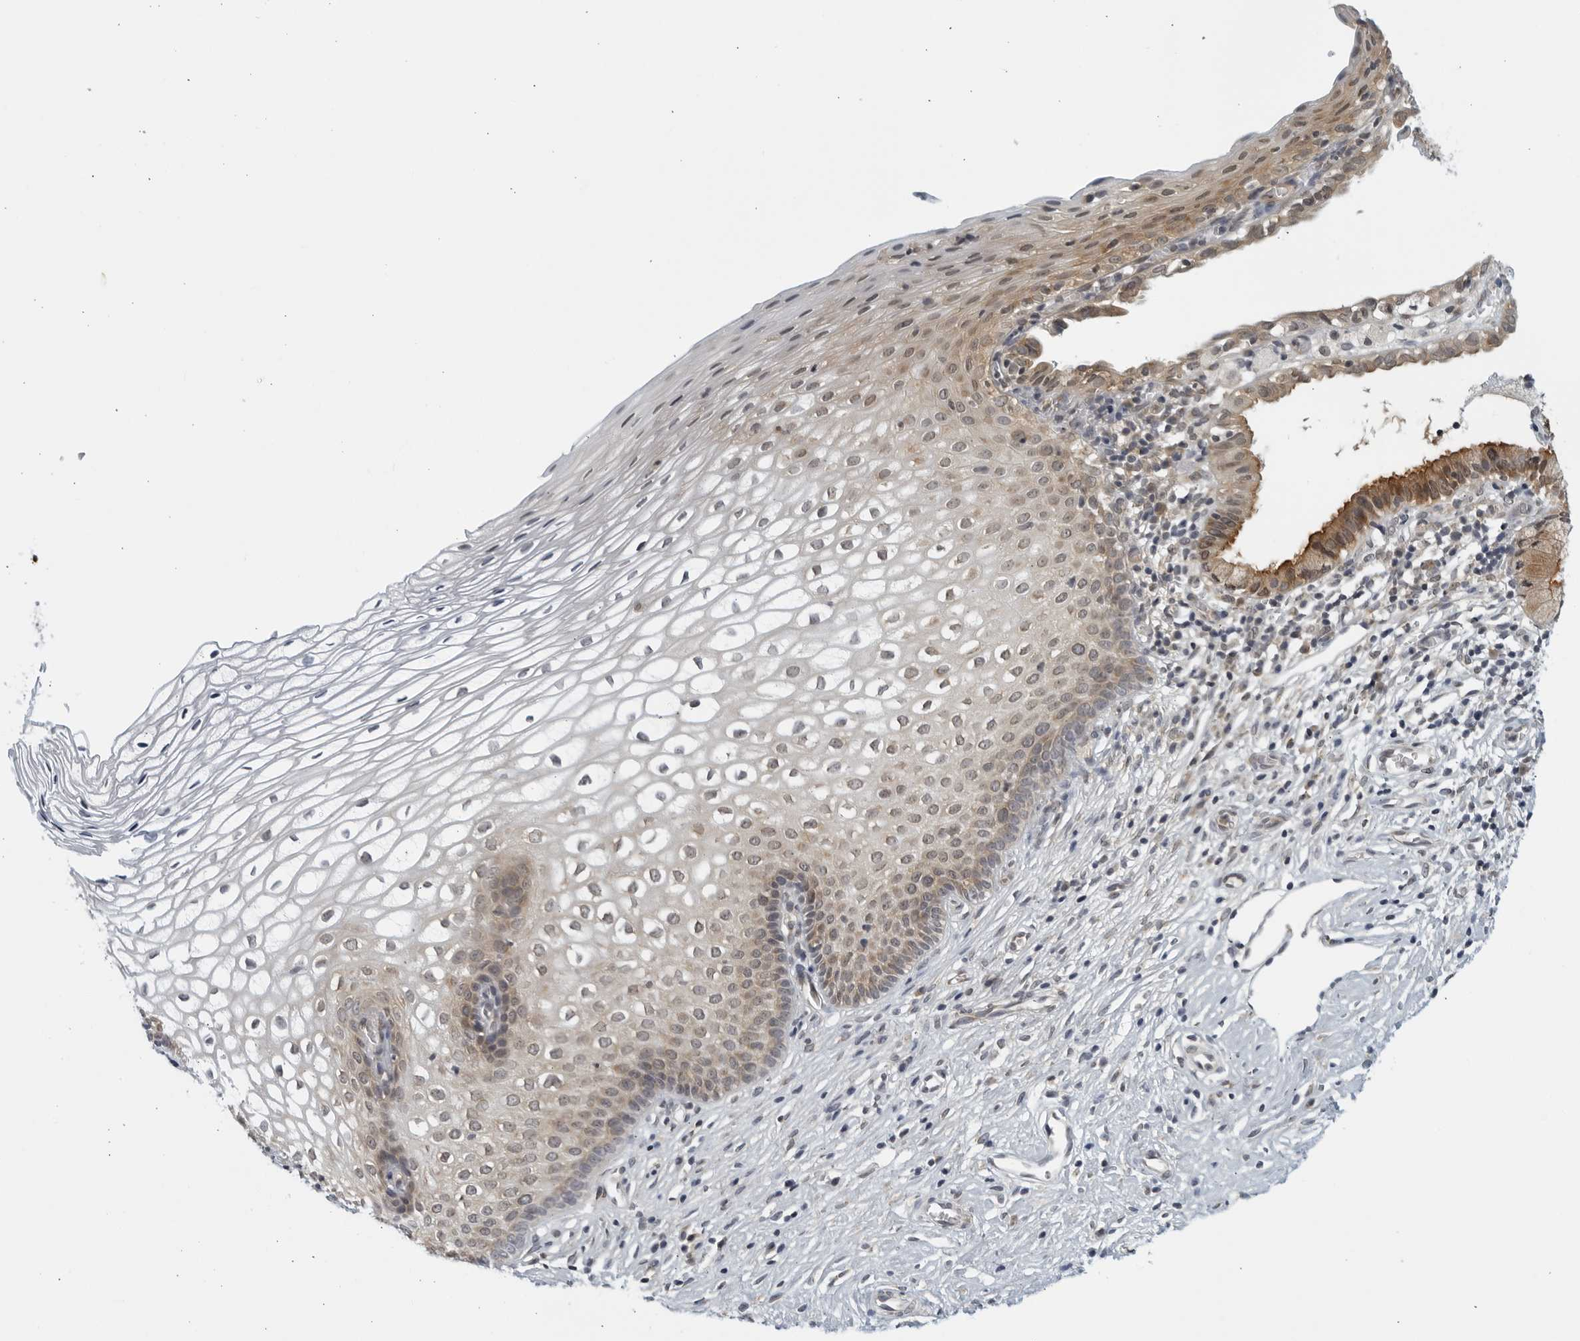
{"staining": {"intensity": "moderate", "quantity": "25%-75%", "location": "cytoplasmic/membranous"}, "tissue": "cervix", "cell_type": "Glandular cells", "image_type": "normal", "snomed": [{"axis": "morphology", "description": "Normal tissue, NOS"}, {"axis": "topography", "description": "Cervix"}], "caption": "A medium amount of moderate cytoplasmic/membranous positivity is seen in about 25%-75% of glandular cells in unremarkable cervix.", "gene": "RC3H1", "patient": {"sex": "female", "age": 27}}